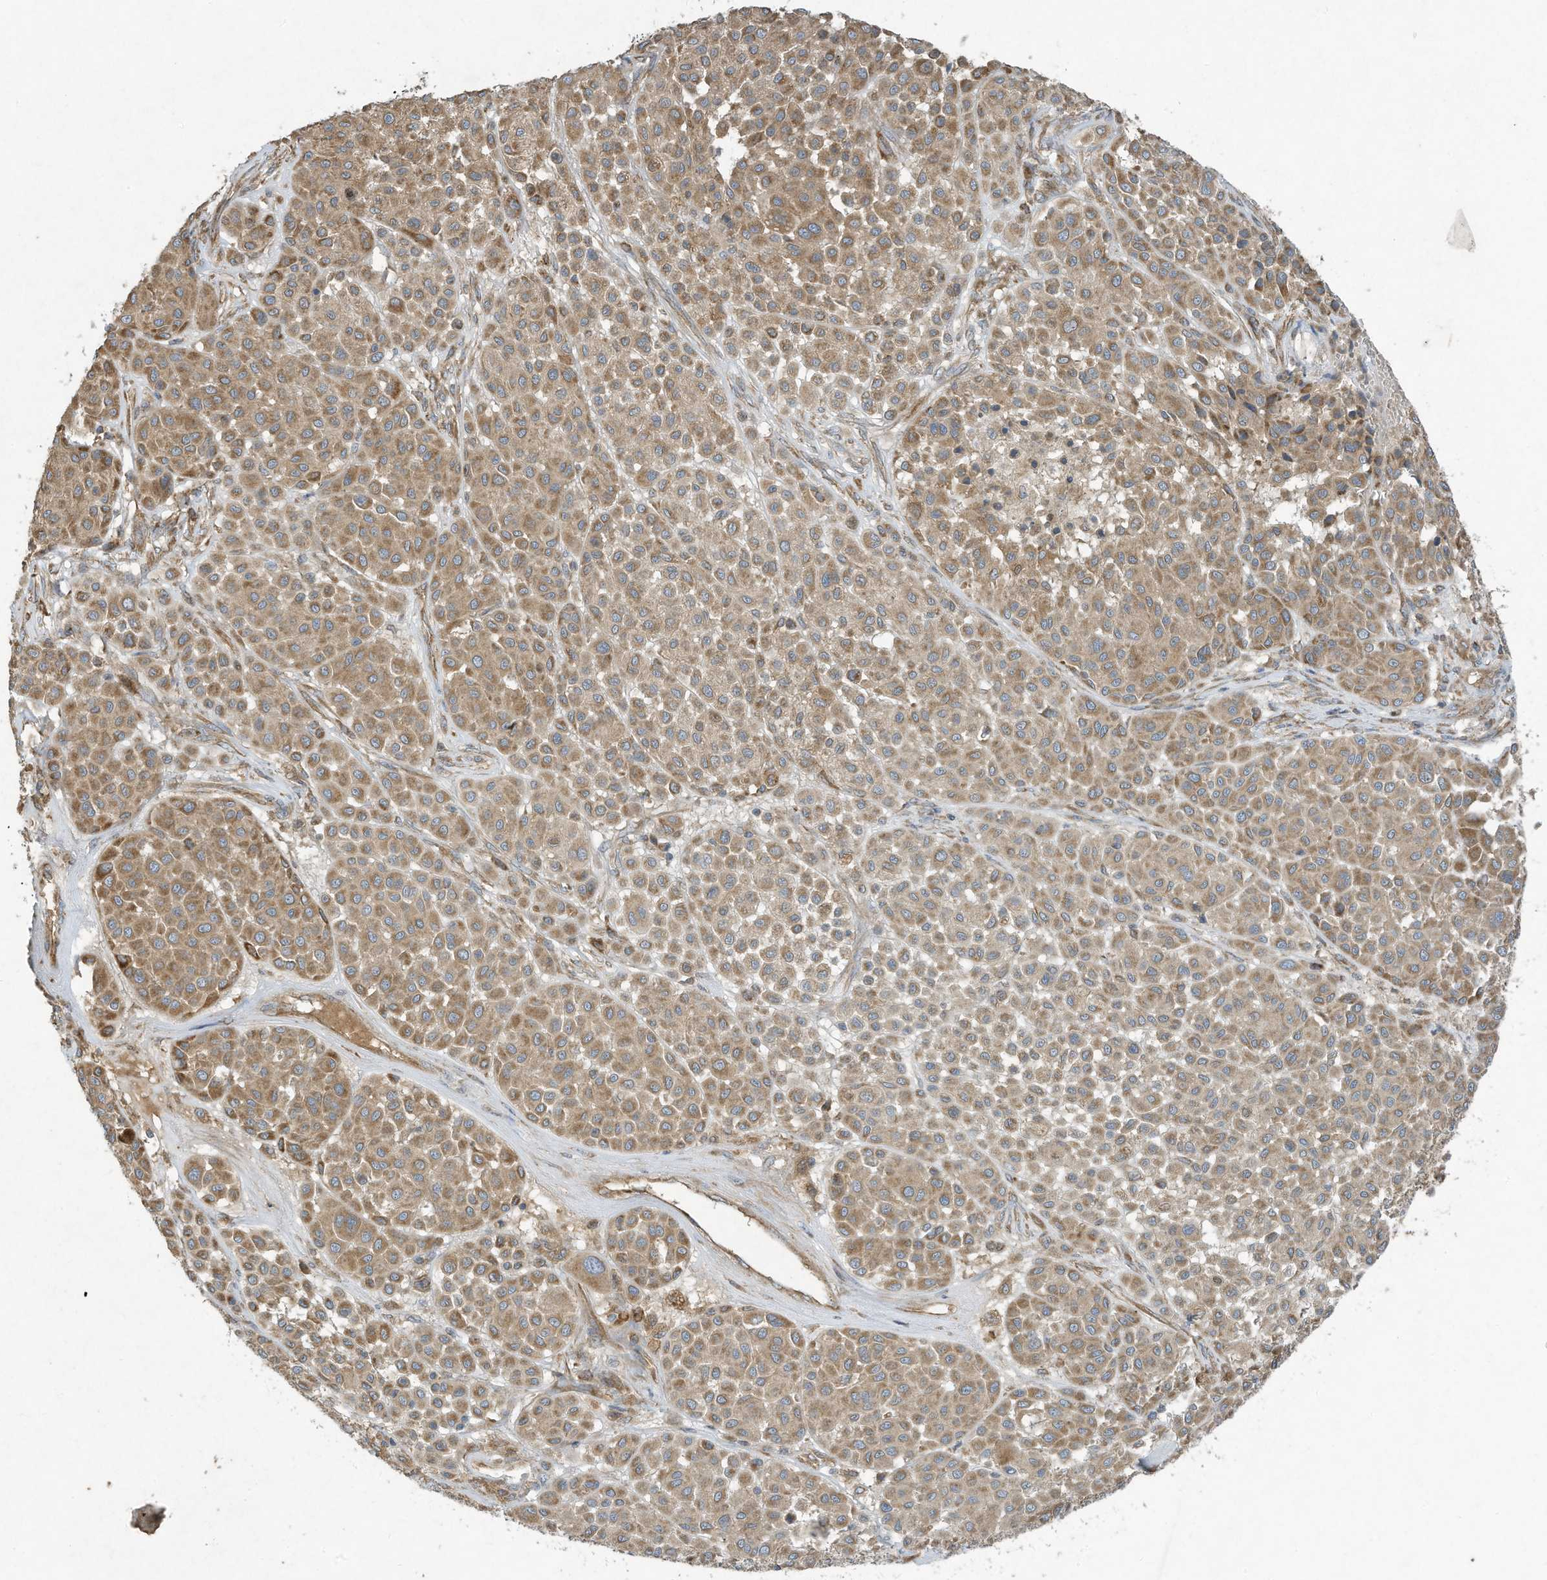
{"staining": {"intensity": "moderate", "quantity": ">75%", "location": "cytoplasmic/membranous"}, "tissue": "melanoma", "cell_type": "Tumor cells", "image_type": "cancer", "snomed": [{"axis": "morphology", "description": "Malignant melanoma, Metastatic site"}, {"axis": "topography", "description": "Soft tissue"}], "caption": "Protein staining of melanoma tissue shows moderate cytoplasmic/membranous expression in about >75% of tumor cells.", "gene": "SYNJ2", "patient": {"sex": "male", "age": 41}}